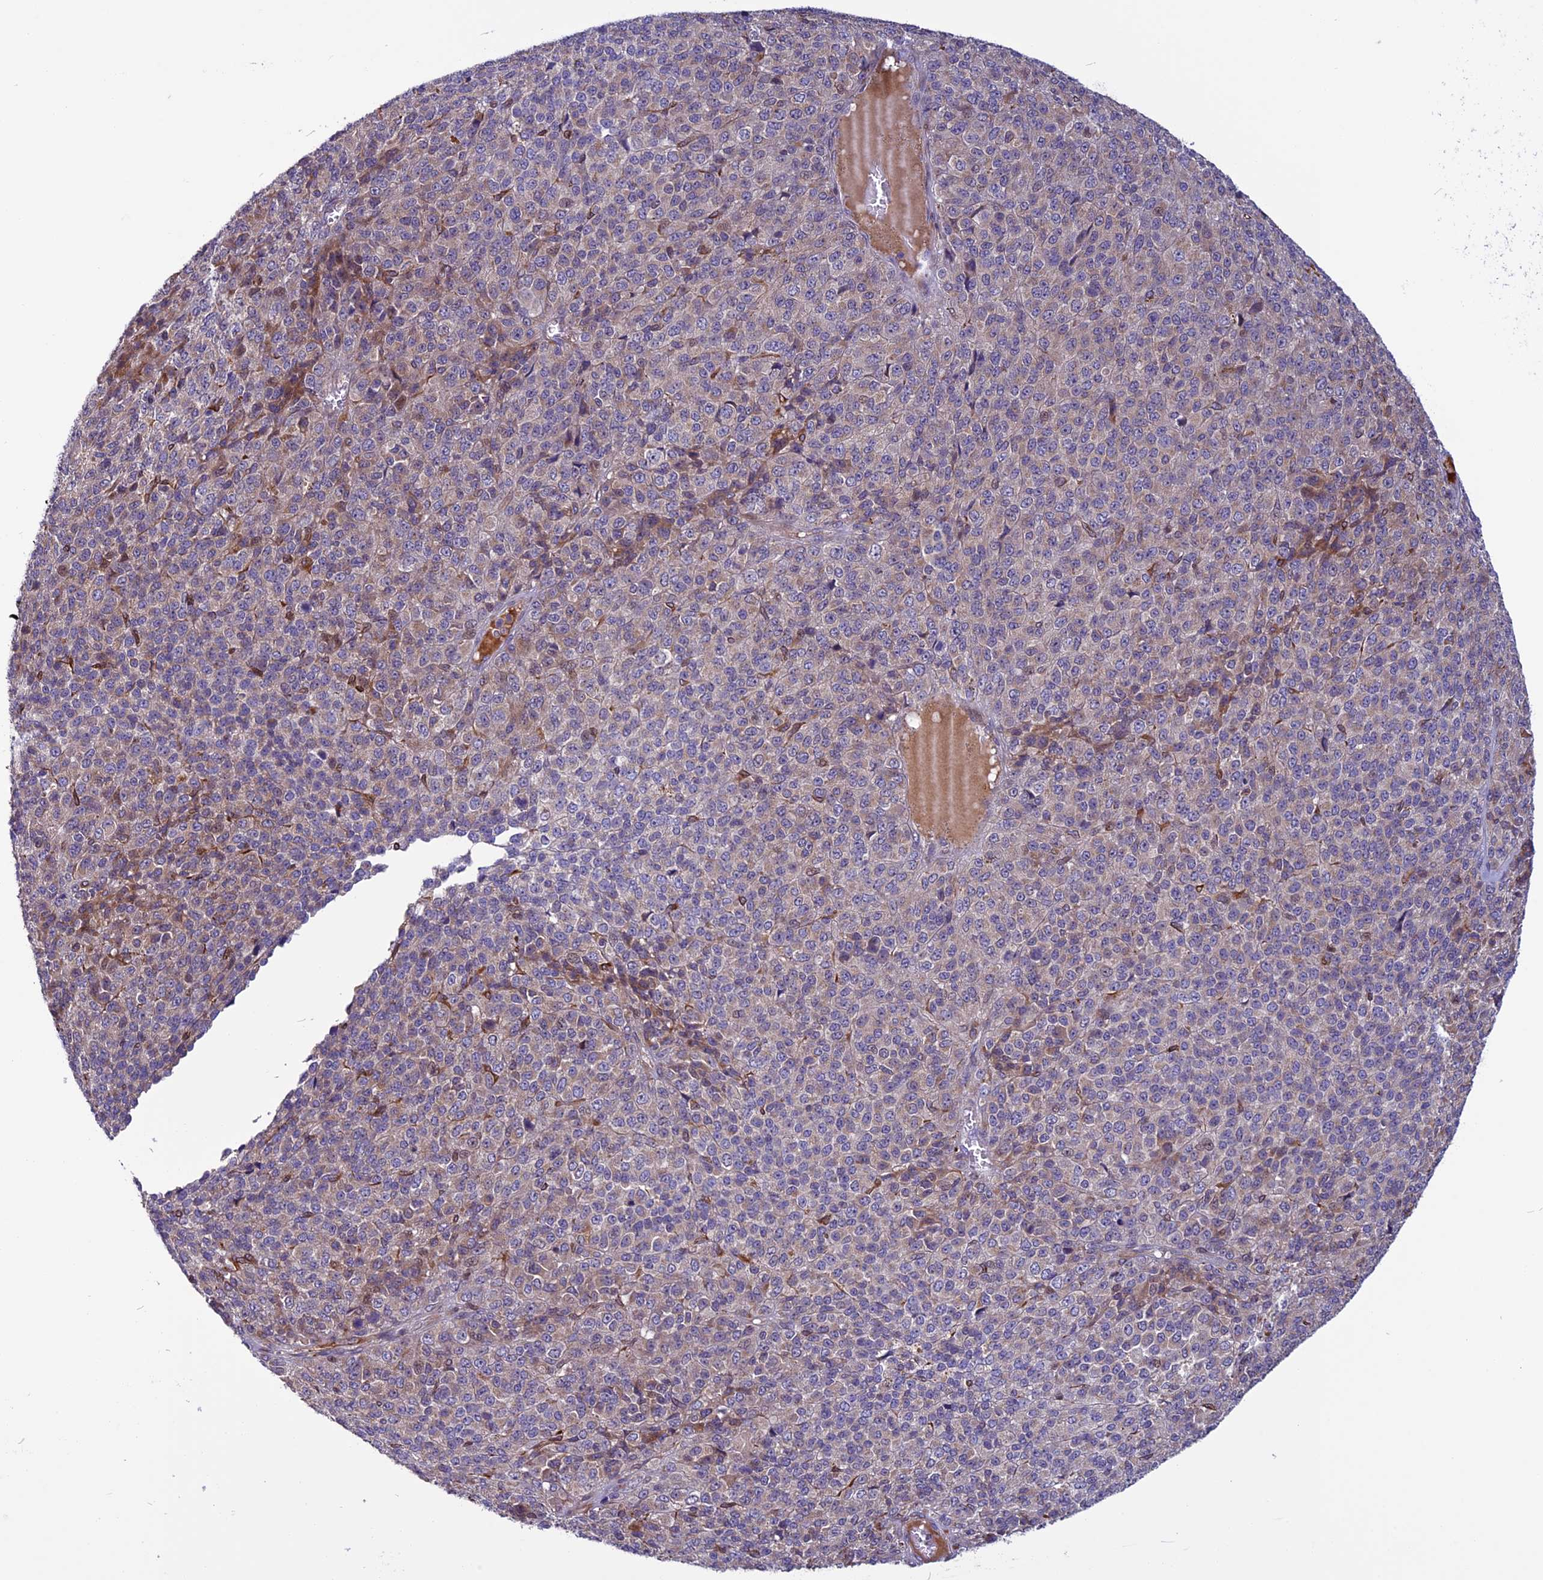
{"staining": {"intensity": "weak", "quantity": "<25%", "location": "cytoplasmic/membranous"}, "tissue": "melanoma", "cell_type": "Tumor cells", "image_type": "cancer", "snomed": [{"axis": "morphology", "description": "Malignant melanoma, Metastatic site"}, {"axis": "topography", "description": "Brain"}], "caption": "The photomicrograph displays no staining of tumor cells in malignant melanoma (metastatic site). Nuclei are stained in blue.", "gene": "MIEF2", "patient": {"sex": "female", "age": 56}}